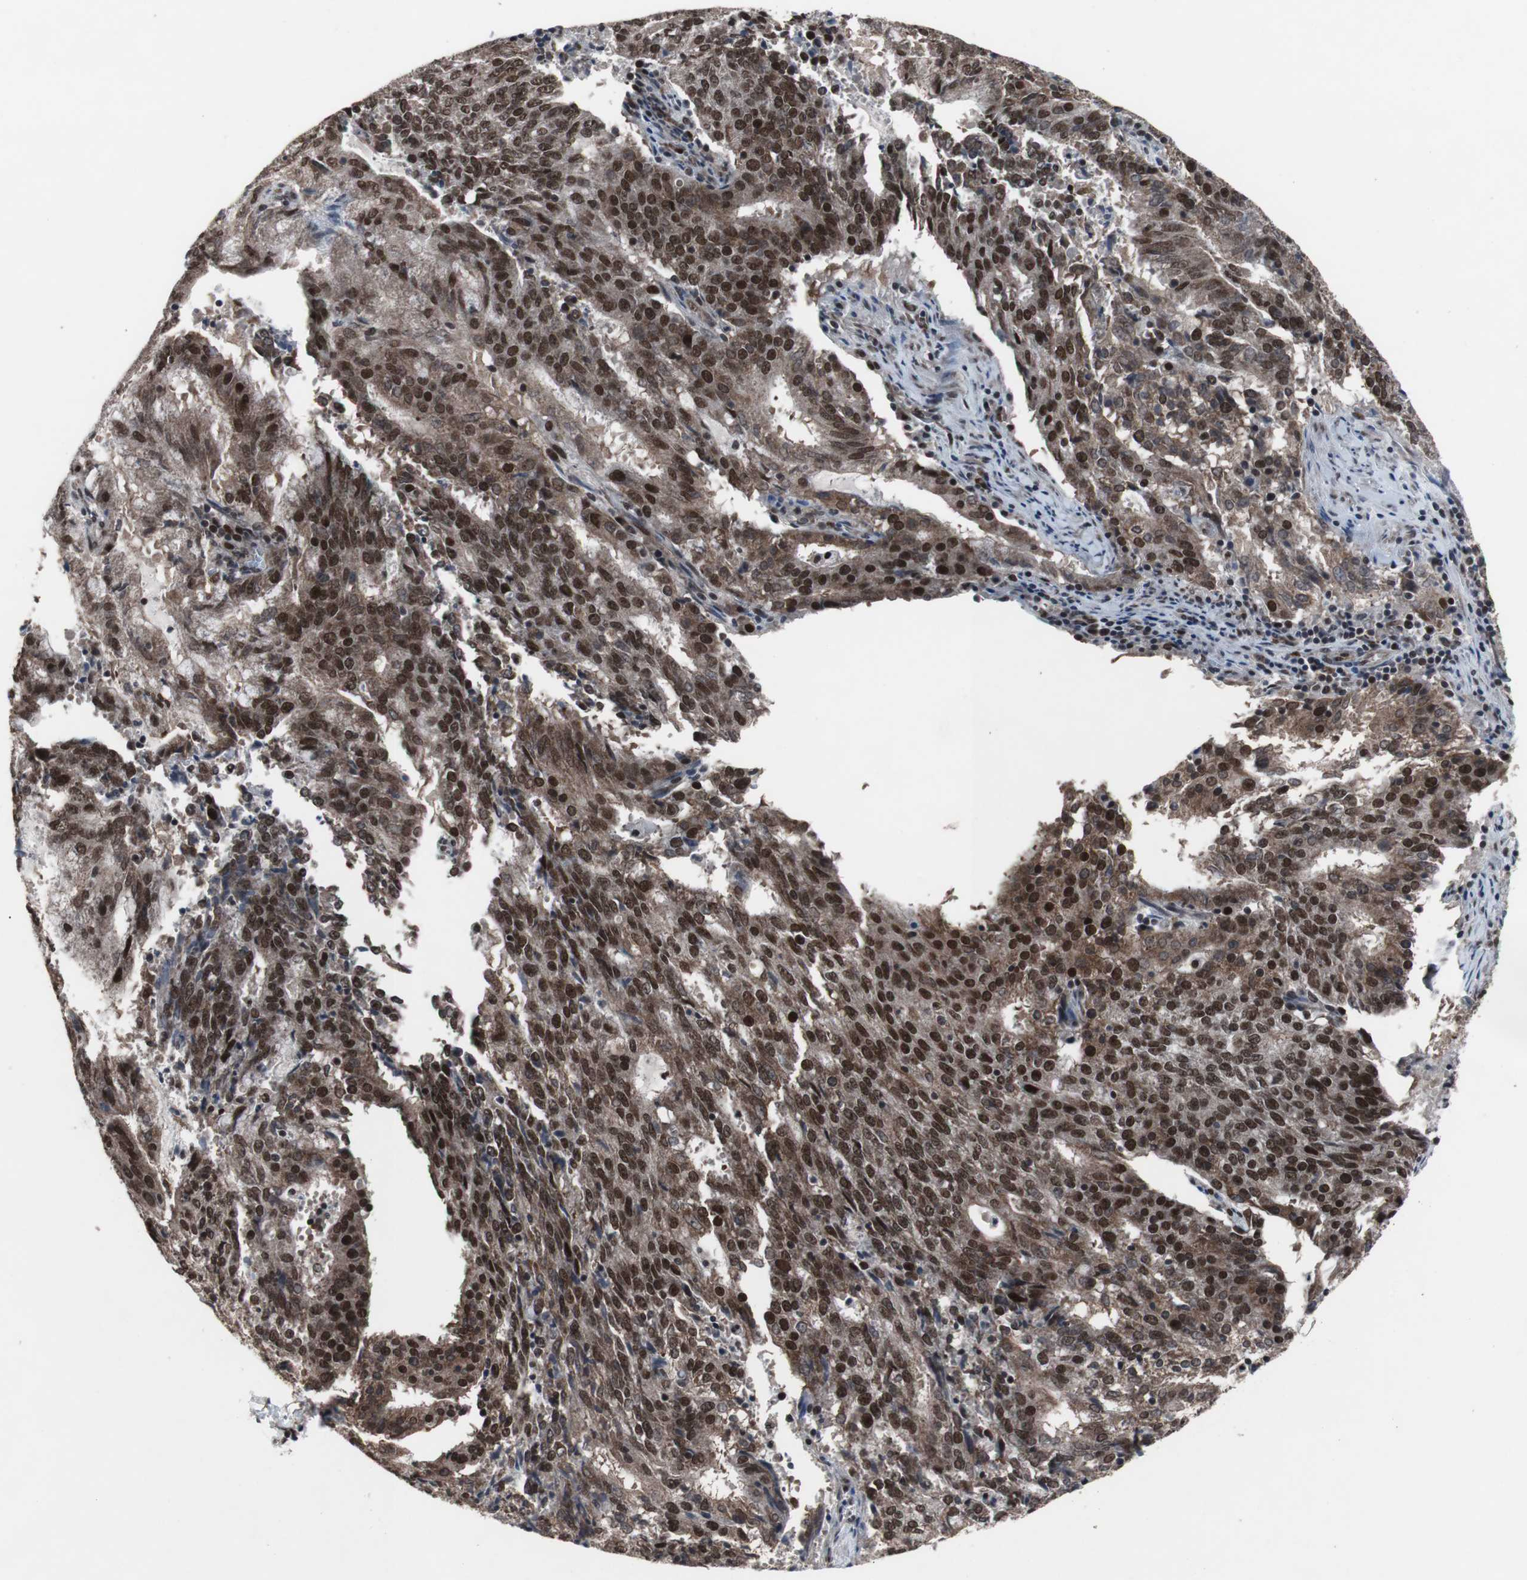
{"staining": {"intensity": "strong", "quantity": ">75%", "location": "cytoplasmic/membranous,nuclear"}, "tissue": "cervical cancer", "cell_type": "Tumor cells", "image_type": "cancer", "snomed": [{"axis": "morphology", "description": "Adenocarcinoma, NOS"}, {"axis": "topography", "description": "Cervix"}], "caption": "Immunohistochemistry of human adenocarcinoma (cervical) exhibits high levels of strong cytoplasmic/membranous and nuclear expression in approximately >75% of tumor cells.", "gene": "GTF2F2", "patient": {"sex": "female", "age": 44}}